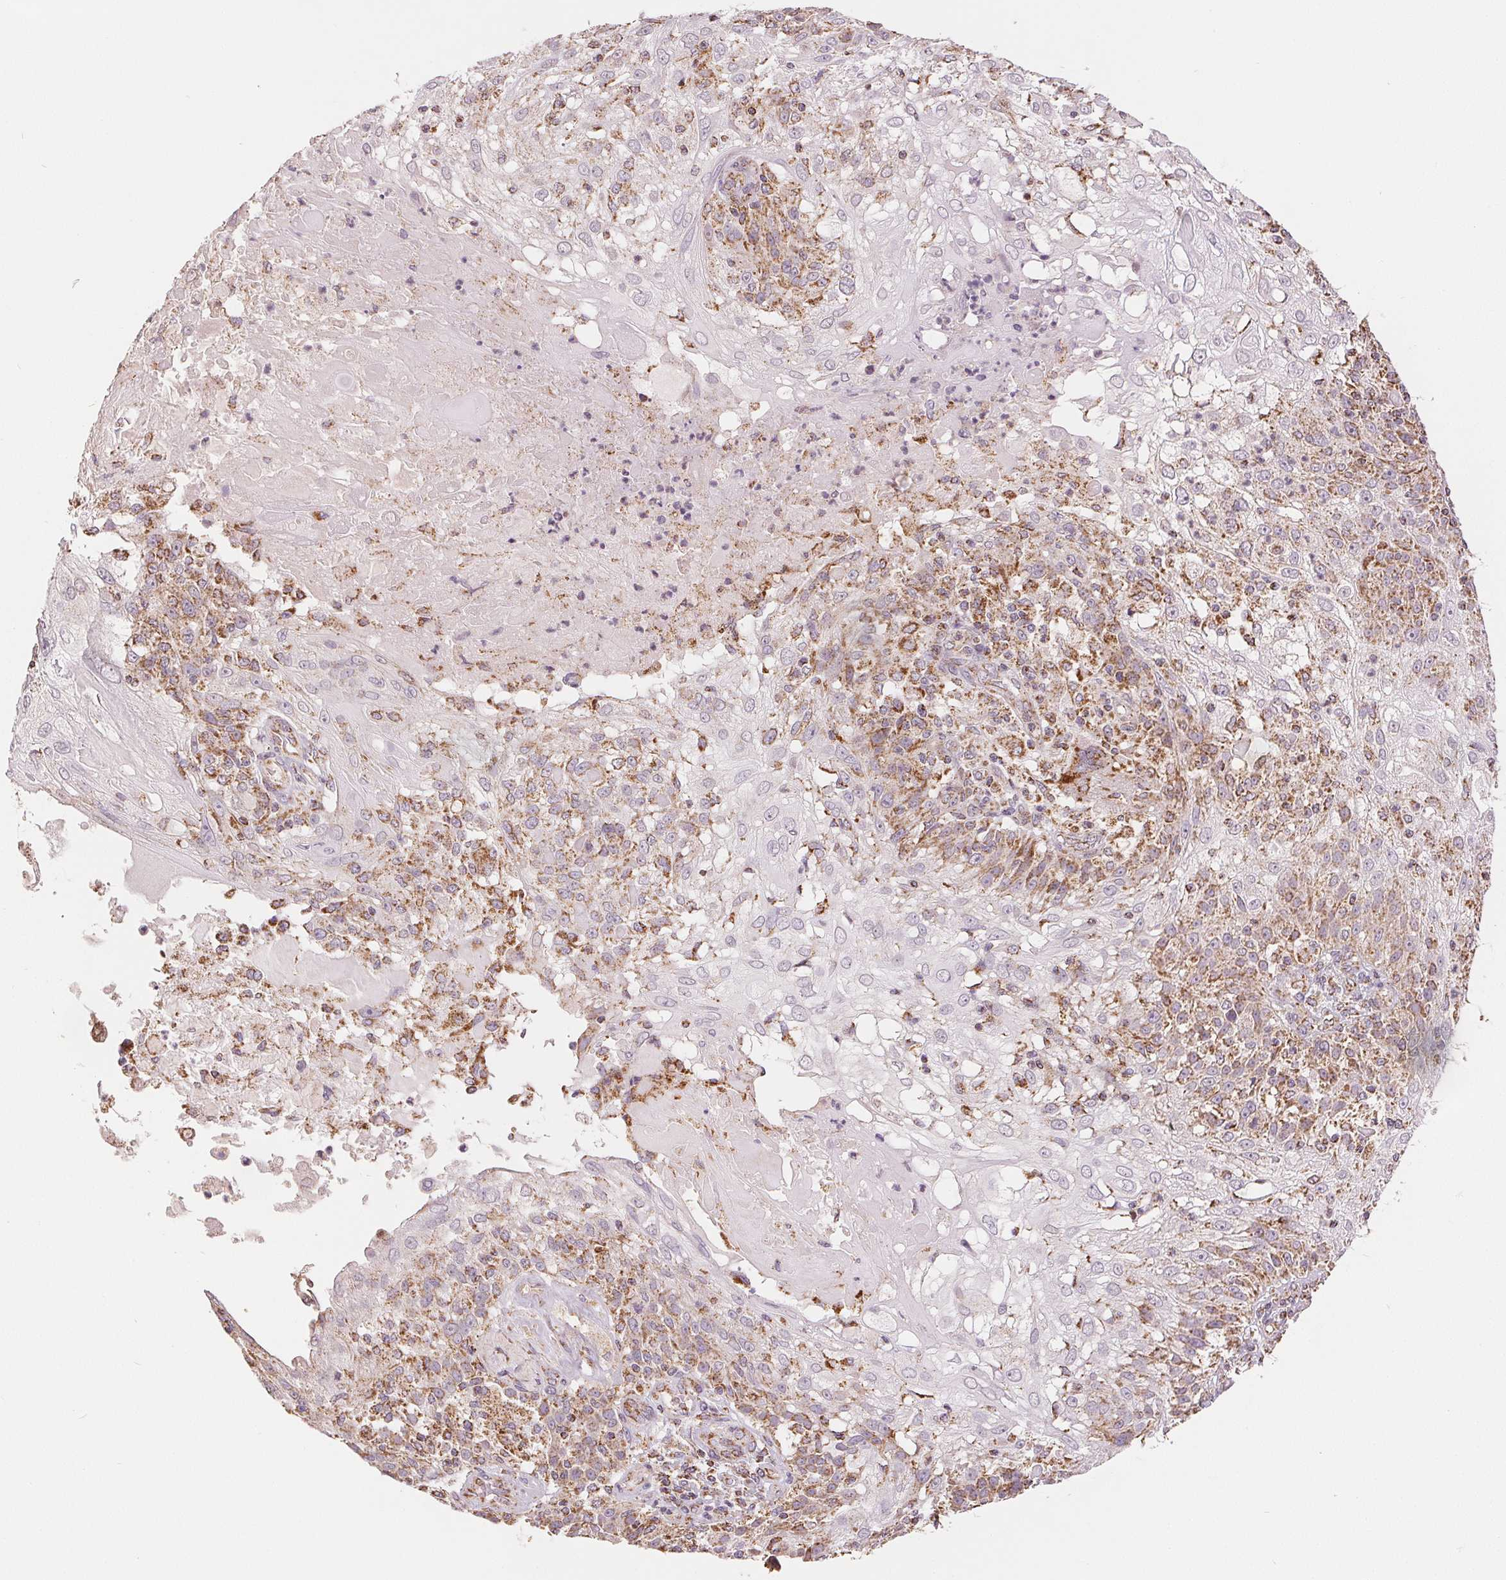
{"staining": {"intensity": "moderate", "quantity": "25%-75%", "location": "cytoplasmic/membranous"}, "tissue": "skin cancer", "cell_type": "Tumor cells", "image_type": "cancer", "snomed": [{"axis": "morphology", "description": "Normal tissue, NOS"}, {"axis": "morphology", "description": "Squamous cell carcinoma, NOS"}, {"axis": "topography", "description": "Skin"}], "caption": "Human skin squamous cell carcinoma stained for a protein (brown) shows moderate cytoplasmic/membranous positive expression in approximately 25%-75% of tumor cells.", "gene": "SDHB", "patient": {"sex": "female", "age": 83}}